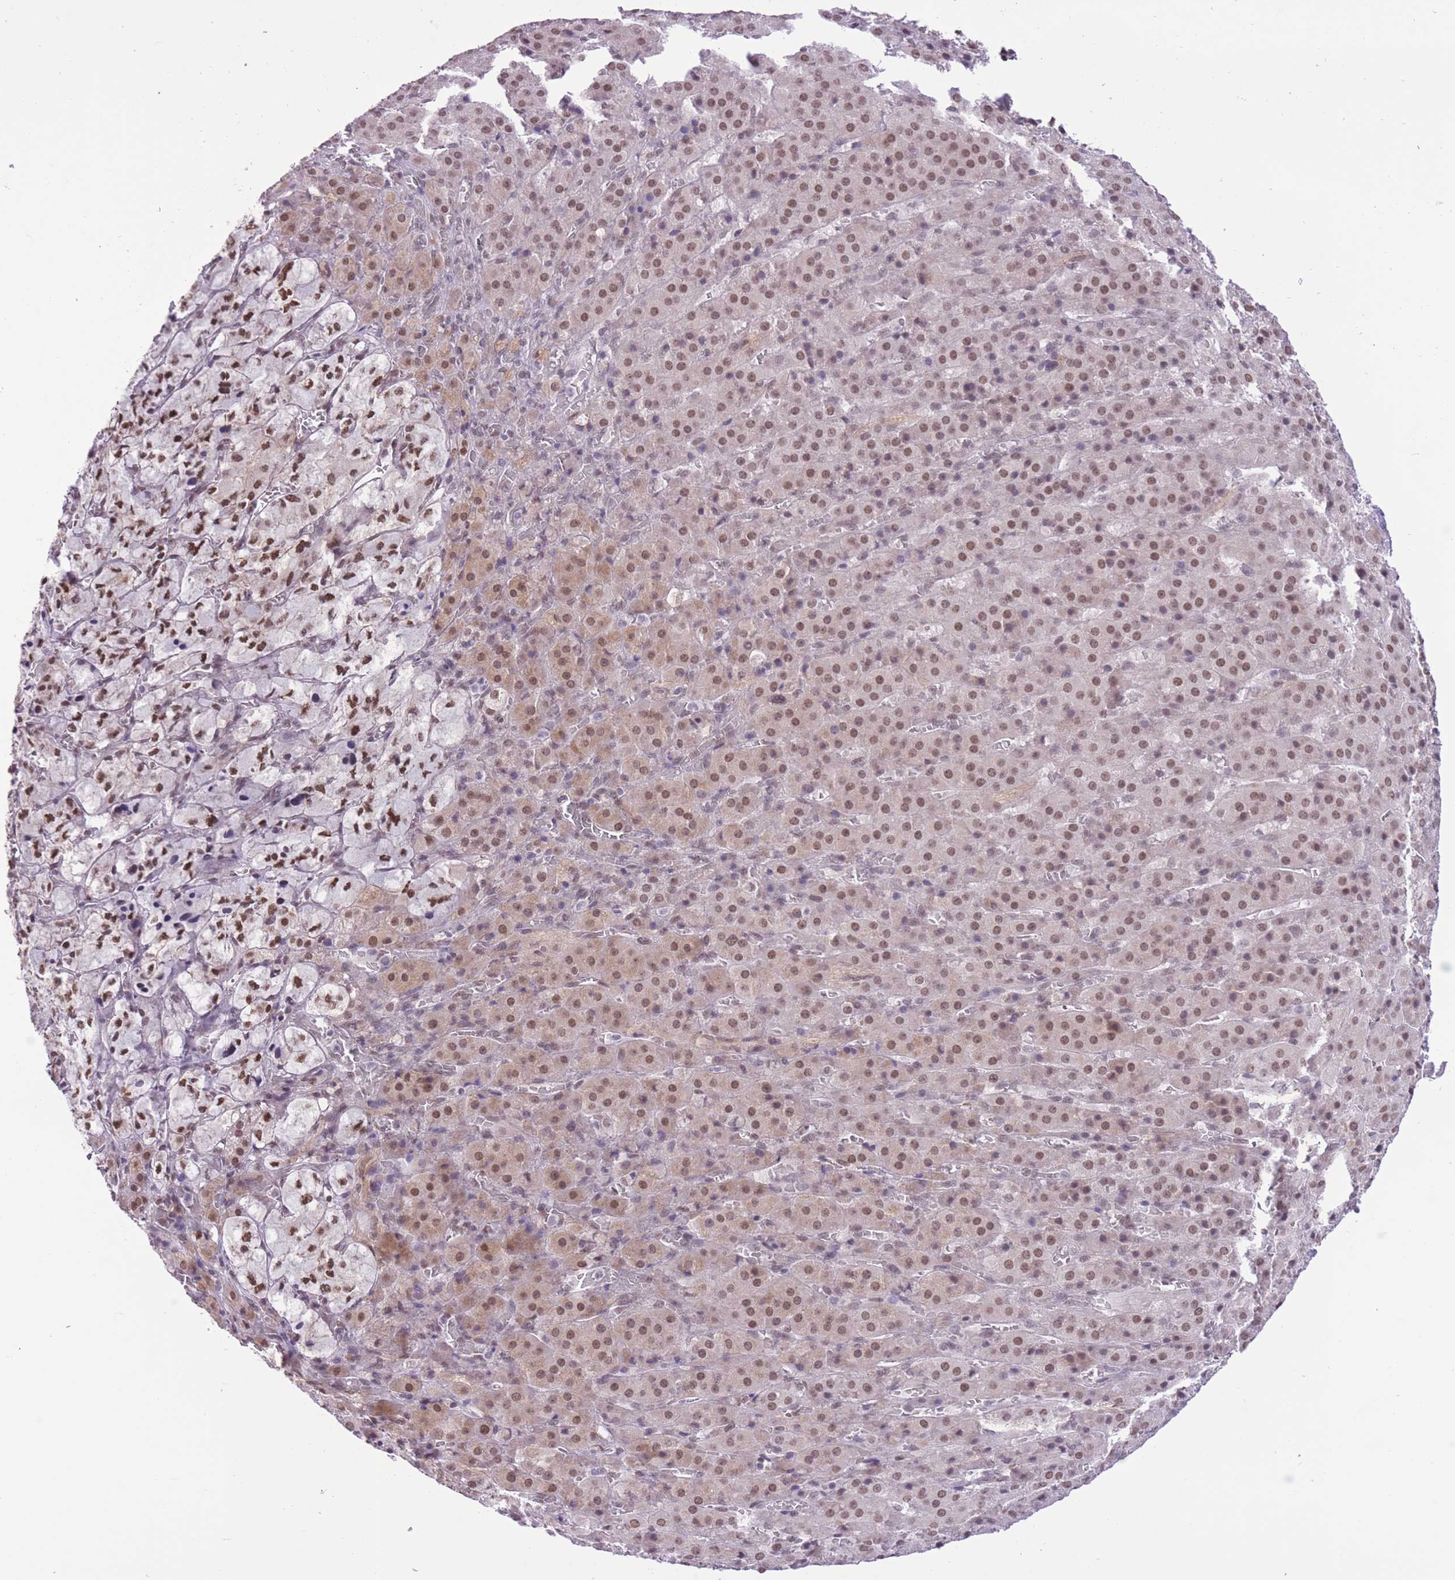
{"staining": {"intensity": "moderate", "quantity": ">75%", "location": "nuclear"}, "tissue": "adrenal gland", "cell_type": "Glandular cells", "image_type": "normal", "snomed": [{"axis": "morphology", "description": "Normal tissue, NOS"}, {"axis": "topography", "description": "Adrenal gland"}], "caption": "The histopathology image exhibits a brown stain indicating the presence of a protein in the nuclear of glandular cells in adrenal gland.", "gene": "ZBED5", "patient": {"sex": "female", "age": 41}}